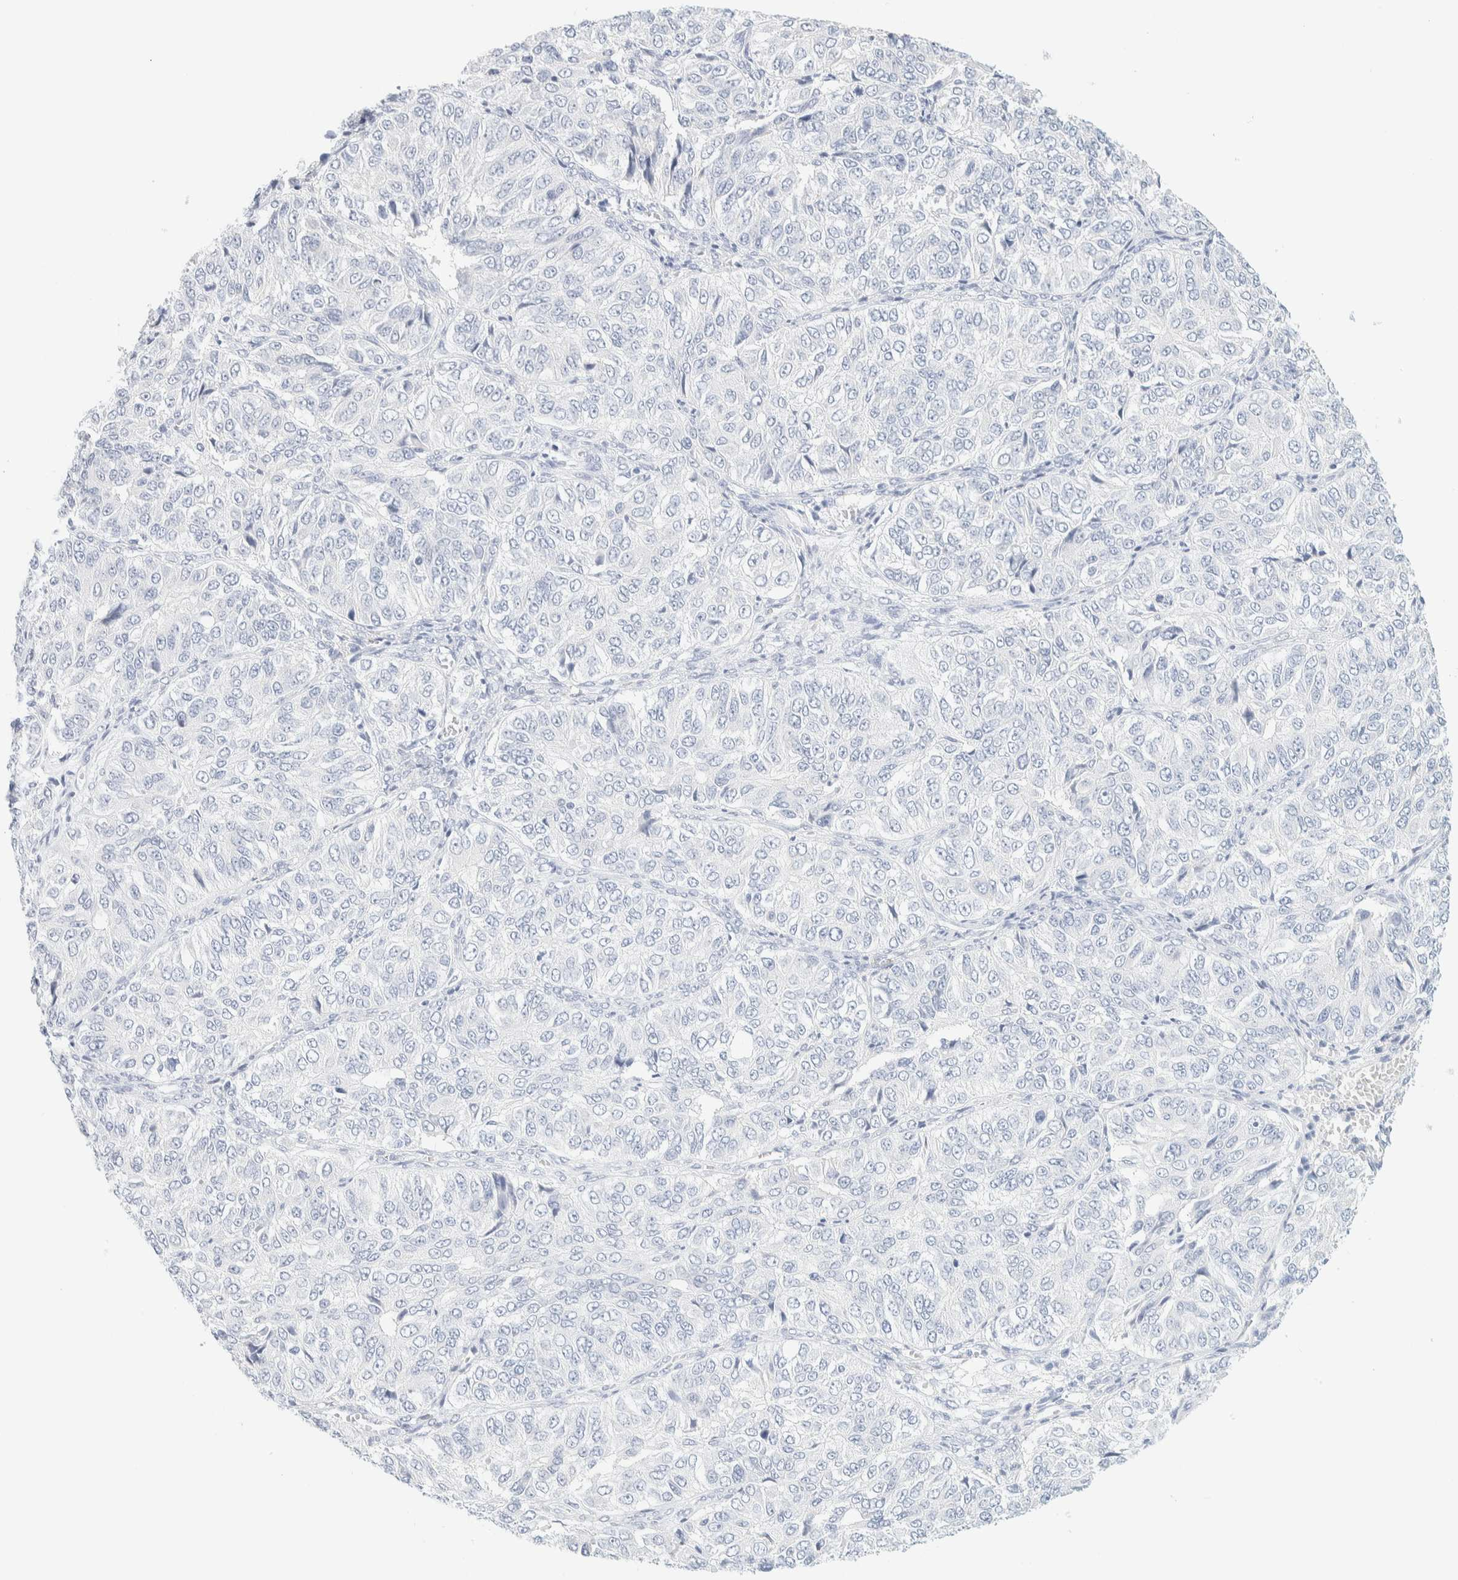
{"staining": {"intensity": "negative", "quantity": "none", "location": "none"}, "tissue": "ovarian cancer", "cell_type": "Tumor cells", "image_type": "cancer", "snomed": [{"axis": "morphology", "description": "Carcinoma, endometroid"}, {"axis": "topography", "description": "Ovary"}], "caption": "IHC histopathology image of neoplastic tissue: ovarian cancer stained with DAB (3,3'-diaminobenzidine) shows no significant protein expression in tumor cells.", "gene": "AFMID", "patient": {"sex": "female", "age": 51}}